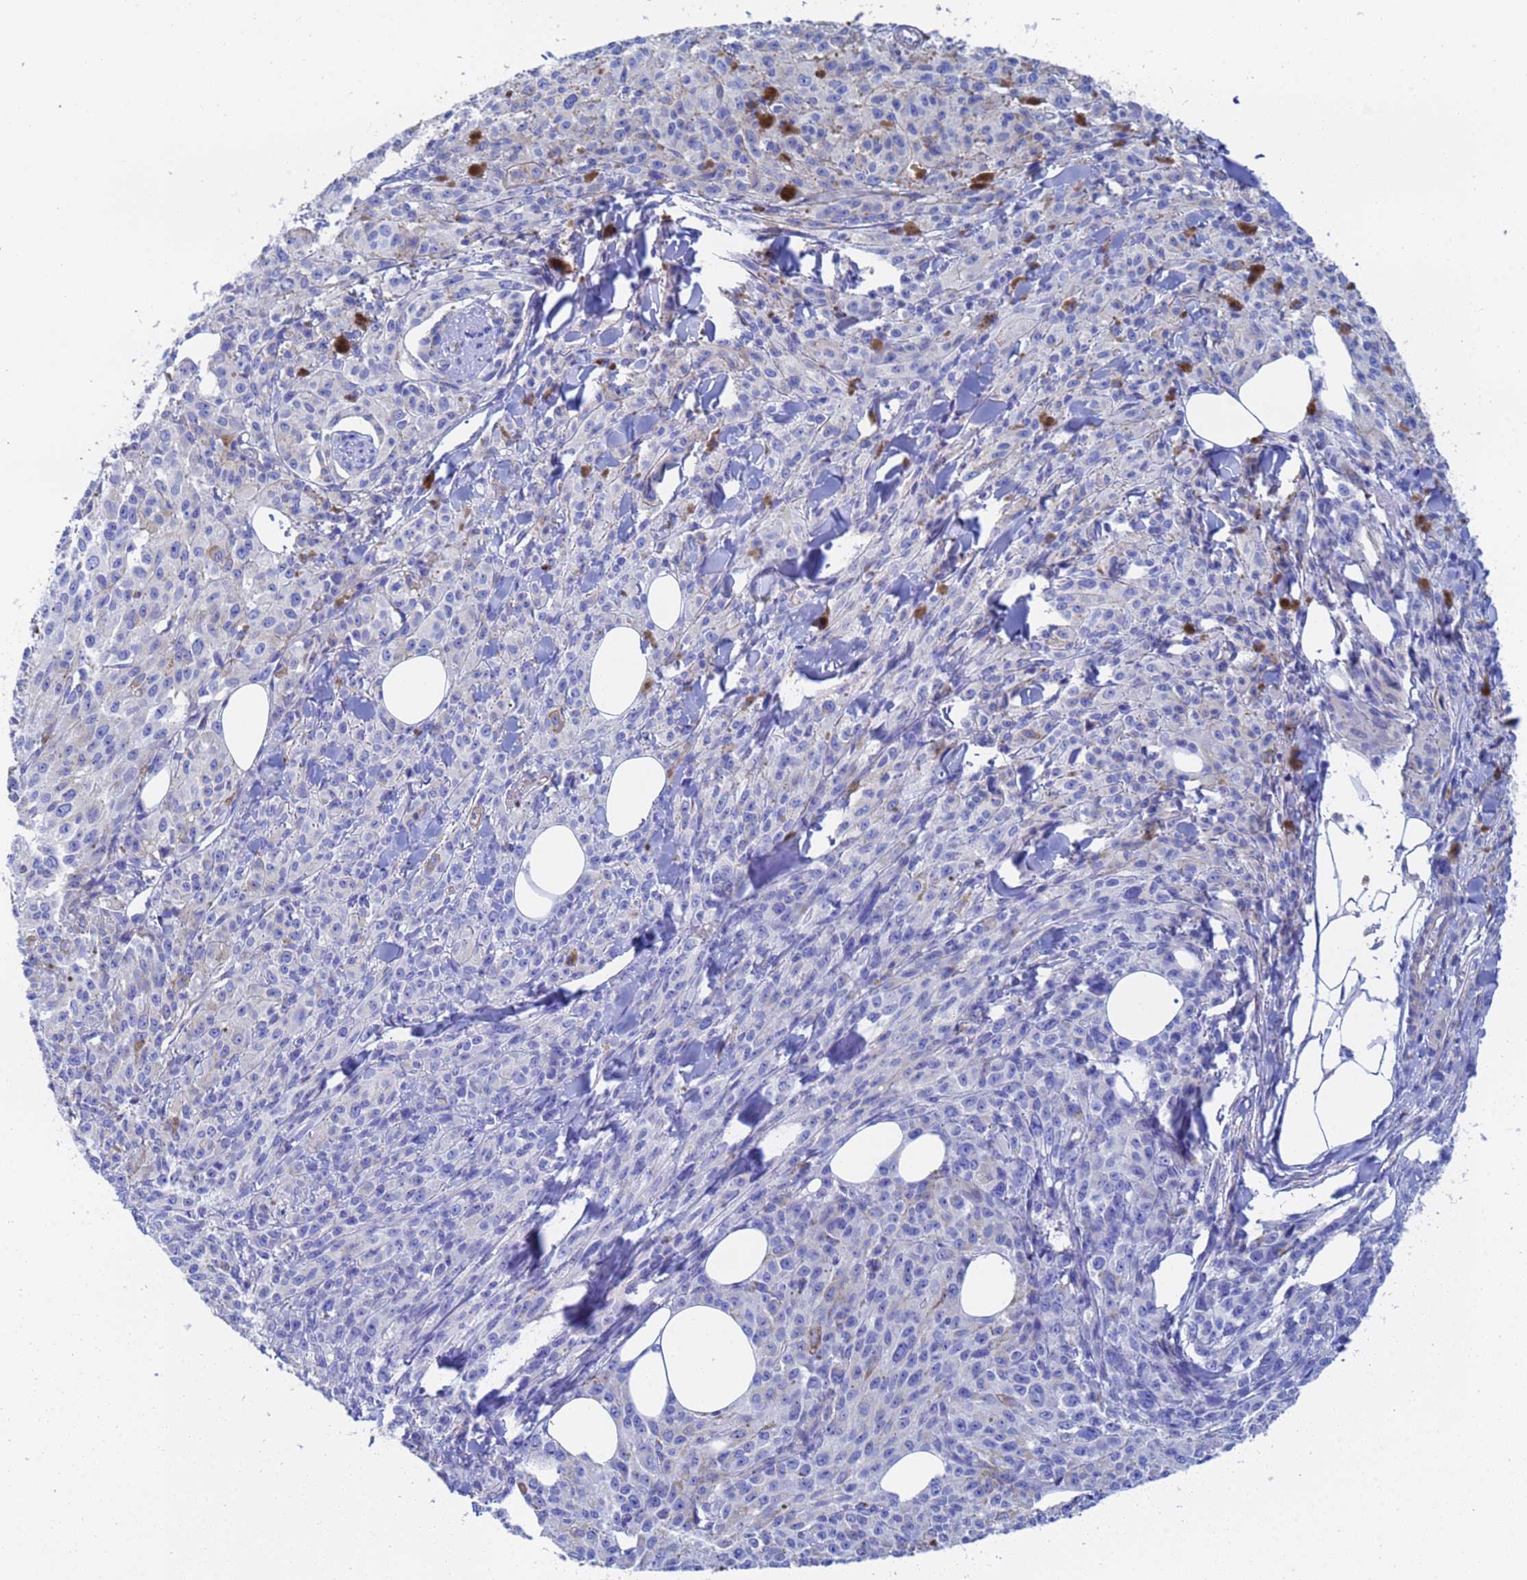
{"staining": {"intensity": "negative", "quantity": "none", "location": "none"}, "tissue": "melanoma", "cell_type": "Tumor cells", "image_type": "cancer", "snomed": [{"axis": "morphology", "description": "Malignant melanoma, NOS"}, {"axis": "topography", "description": "Skin"}], "caption": "Malignant melanoma was stained to show a protein in brown. There is no significant expression in tumor cells. Brightfield microscopy of IHC stained with DAB (brown) and hematoxylin (blue), captured at high magnification.", "gene": "CST4", "patient": {"sex": "female", "age": 52}}